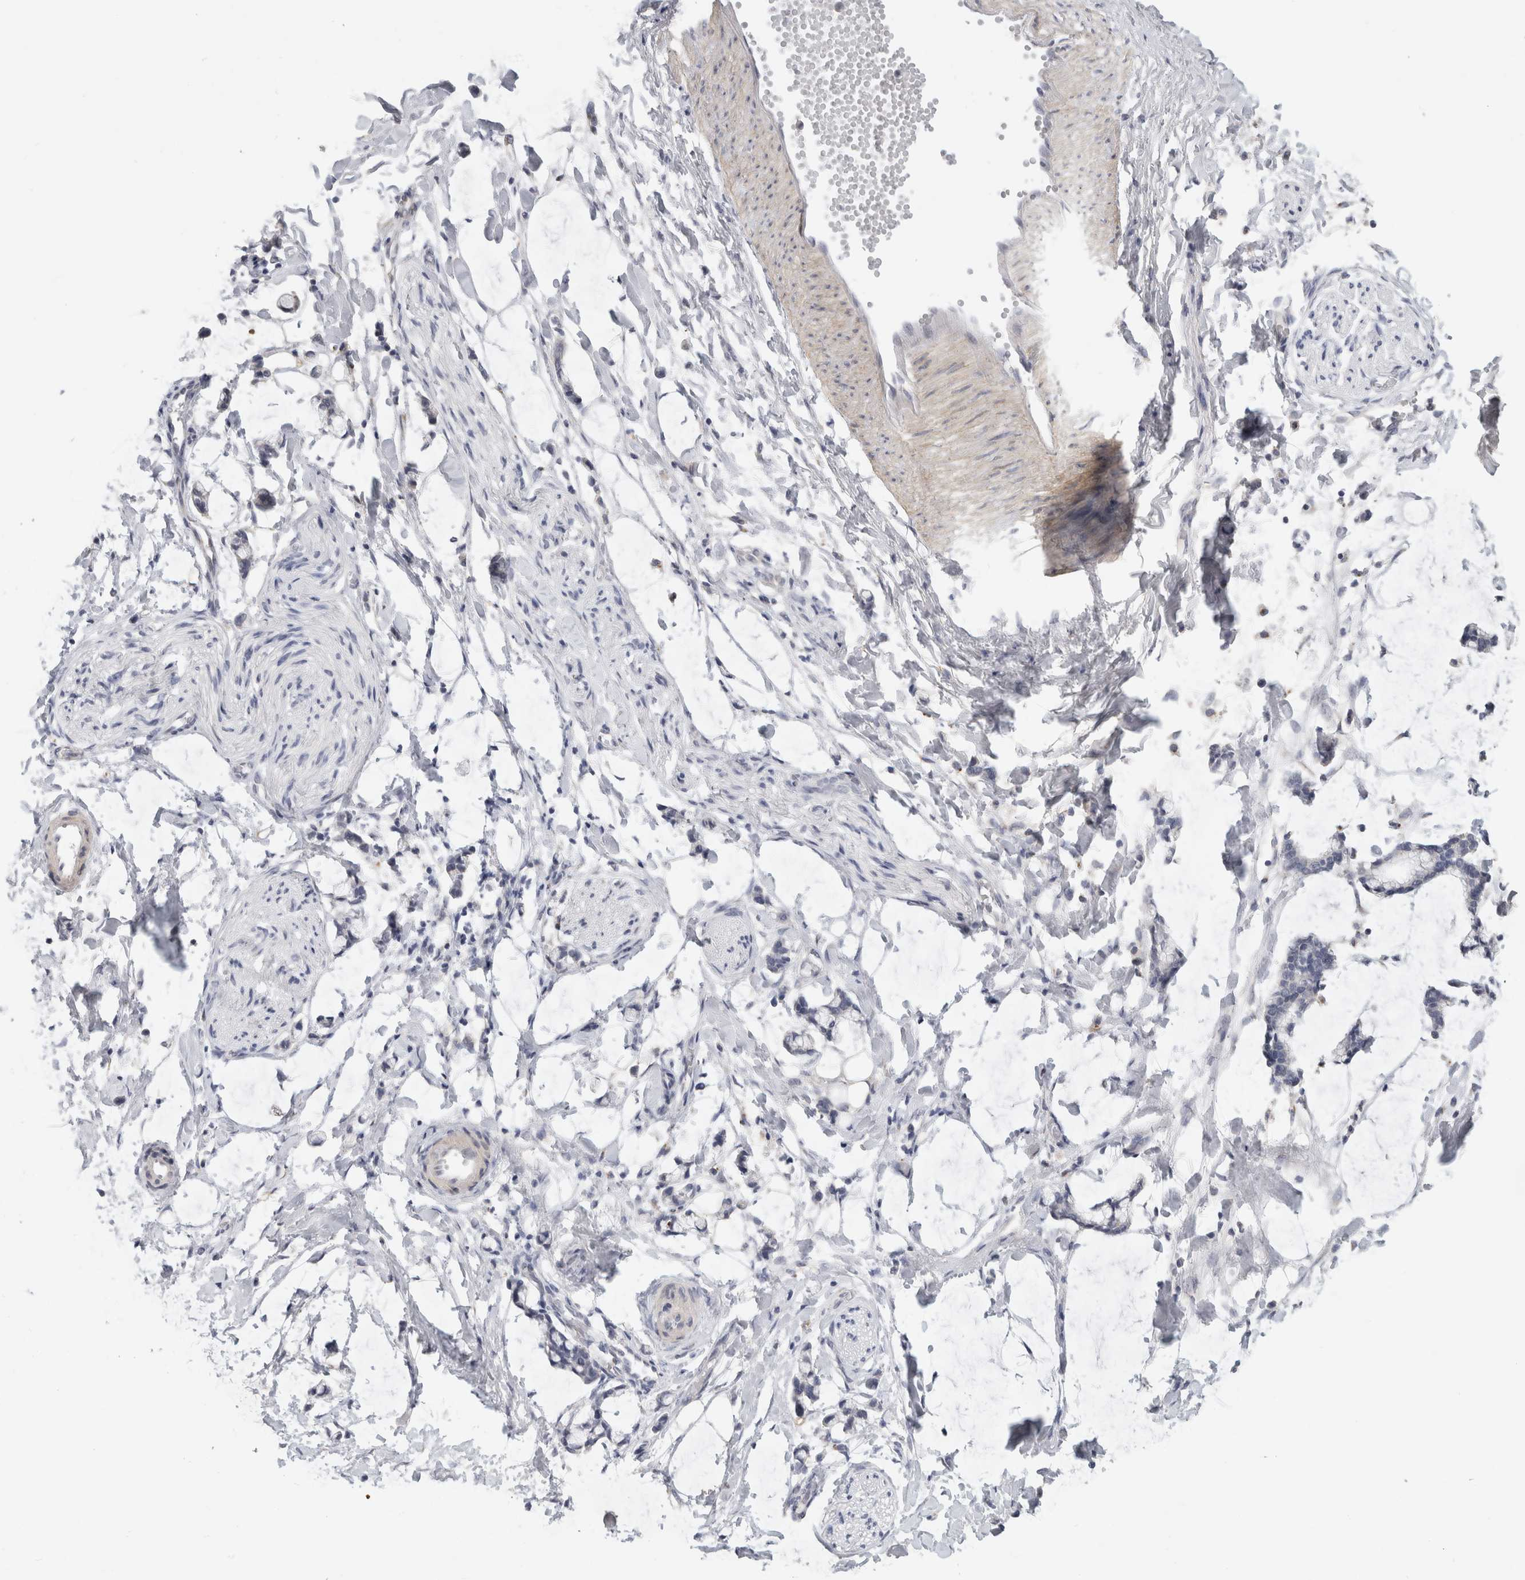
{"staining": {"intensity": "negative", "quantity": "none", "location": "none"}, "tissue": "adipose tissue", "cell_type": "Adipocytes", "image_type": "normal", "snomed": [{"axis": "morphology", "description": "Normal tissue, NOS"}, {"axis": "morphology", "description": "Adenocarcinoma, NOS"}, {"axis": "topography", "description": "Colon"}, {"axis": "topography", "description": "Peripheral nerve tissue"}], "caption": "This is an immunohistochemistry micrograph of benign adipose tissue. There is no staining in adipocytes.", "gene": "MGAT1", "patient": {"sex": "male", "age": 14}}